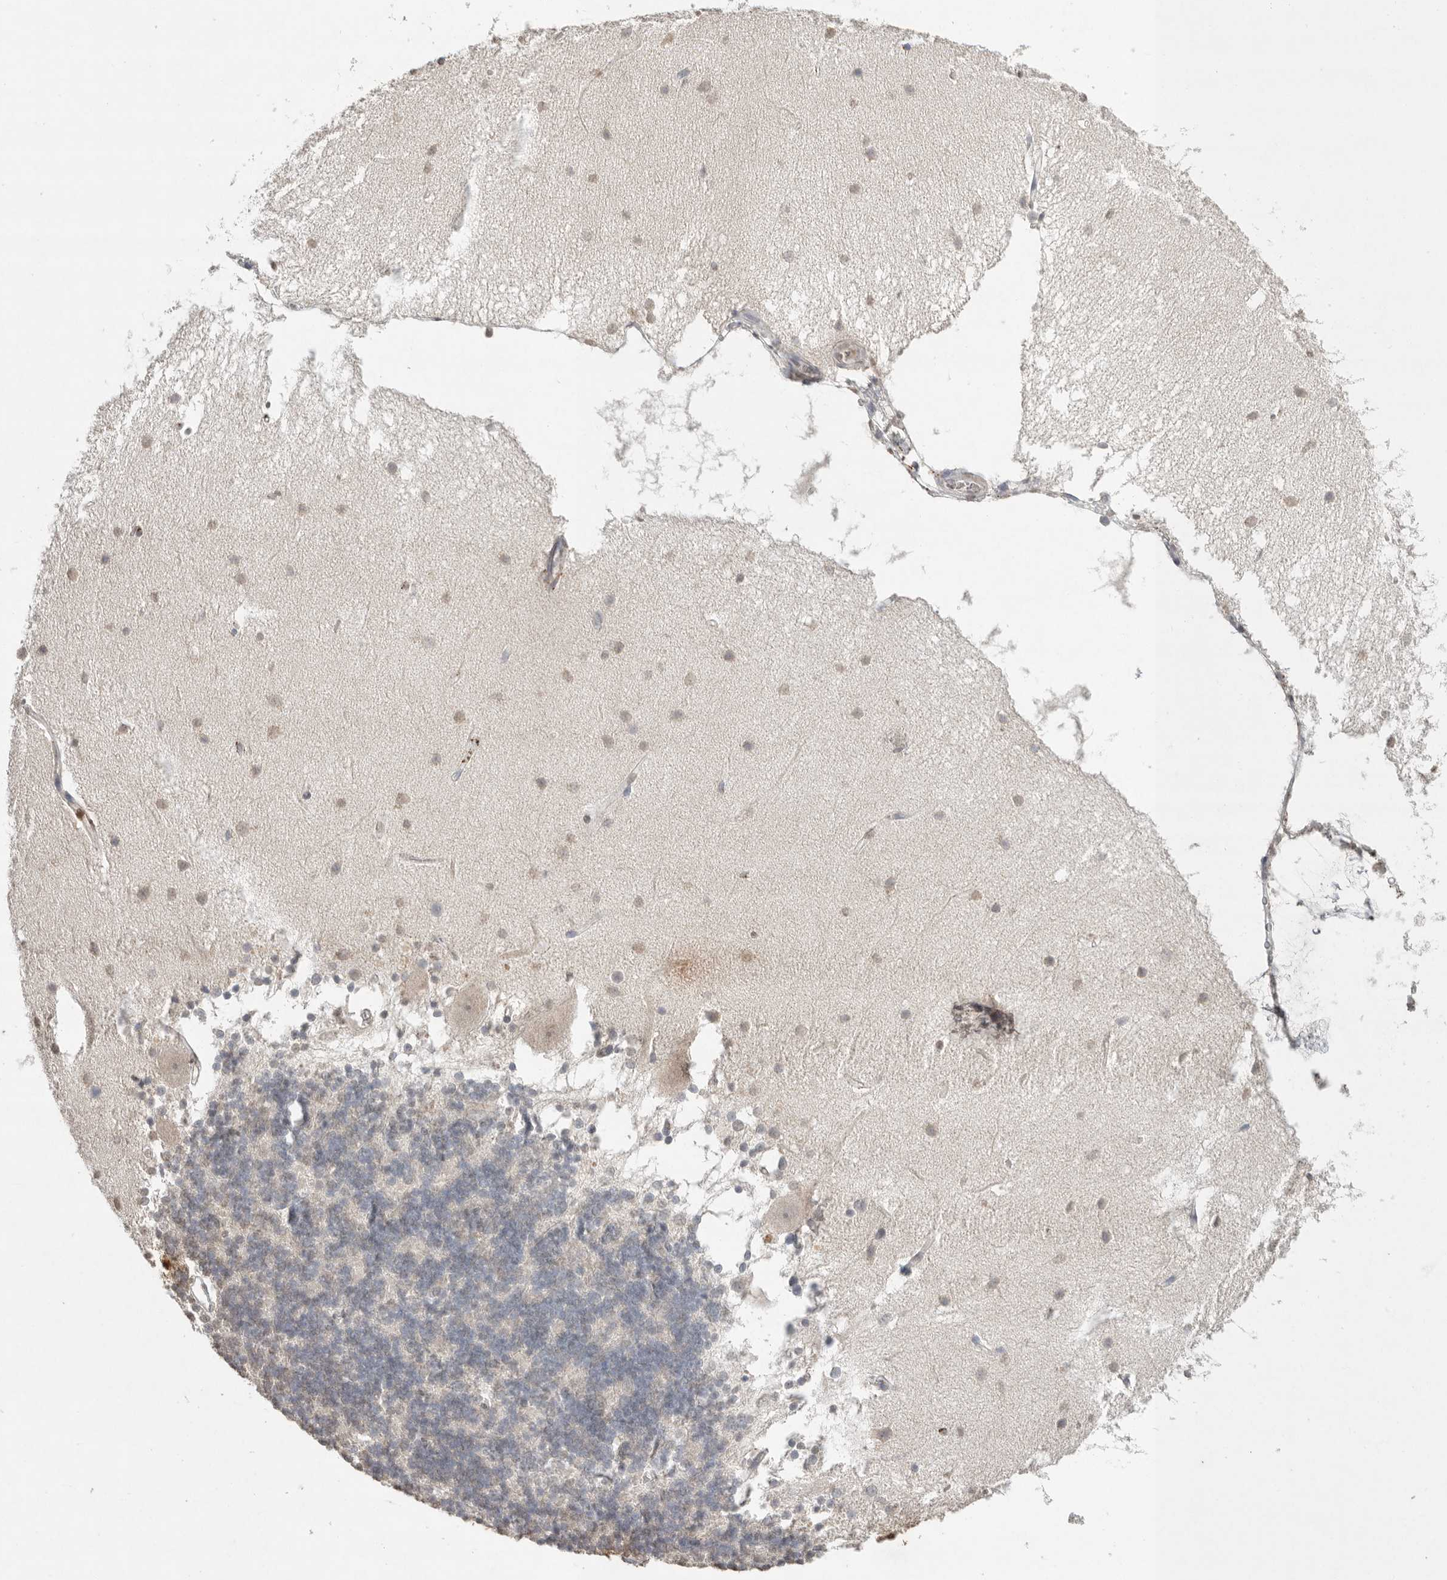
{"staining": {"intensity": "negative", "quantity": "none", "location": "none"}, "tissue": "cerebellum", "cell_type": "Cells in granular layer", "image_type": "normal", "snomed": [{"axis": "morphology", "description": "Normal tissue, NOS"}, {"axis": "topography", "description": "Cerebellum"}], "caption": "An image of cerebellum stained for a protein displays no brown staining in cells in granular layer.", "gene": "KLK5", "patient": {"sex": "female", "age": 54}}